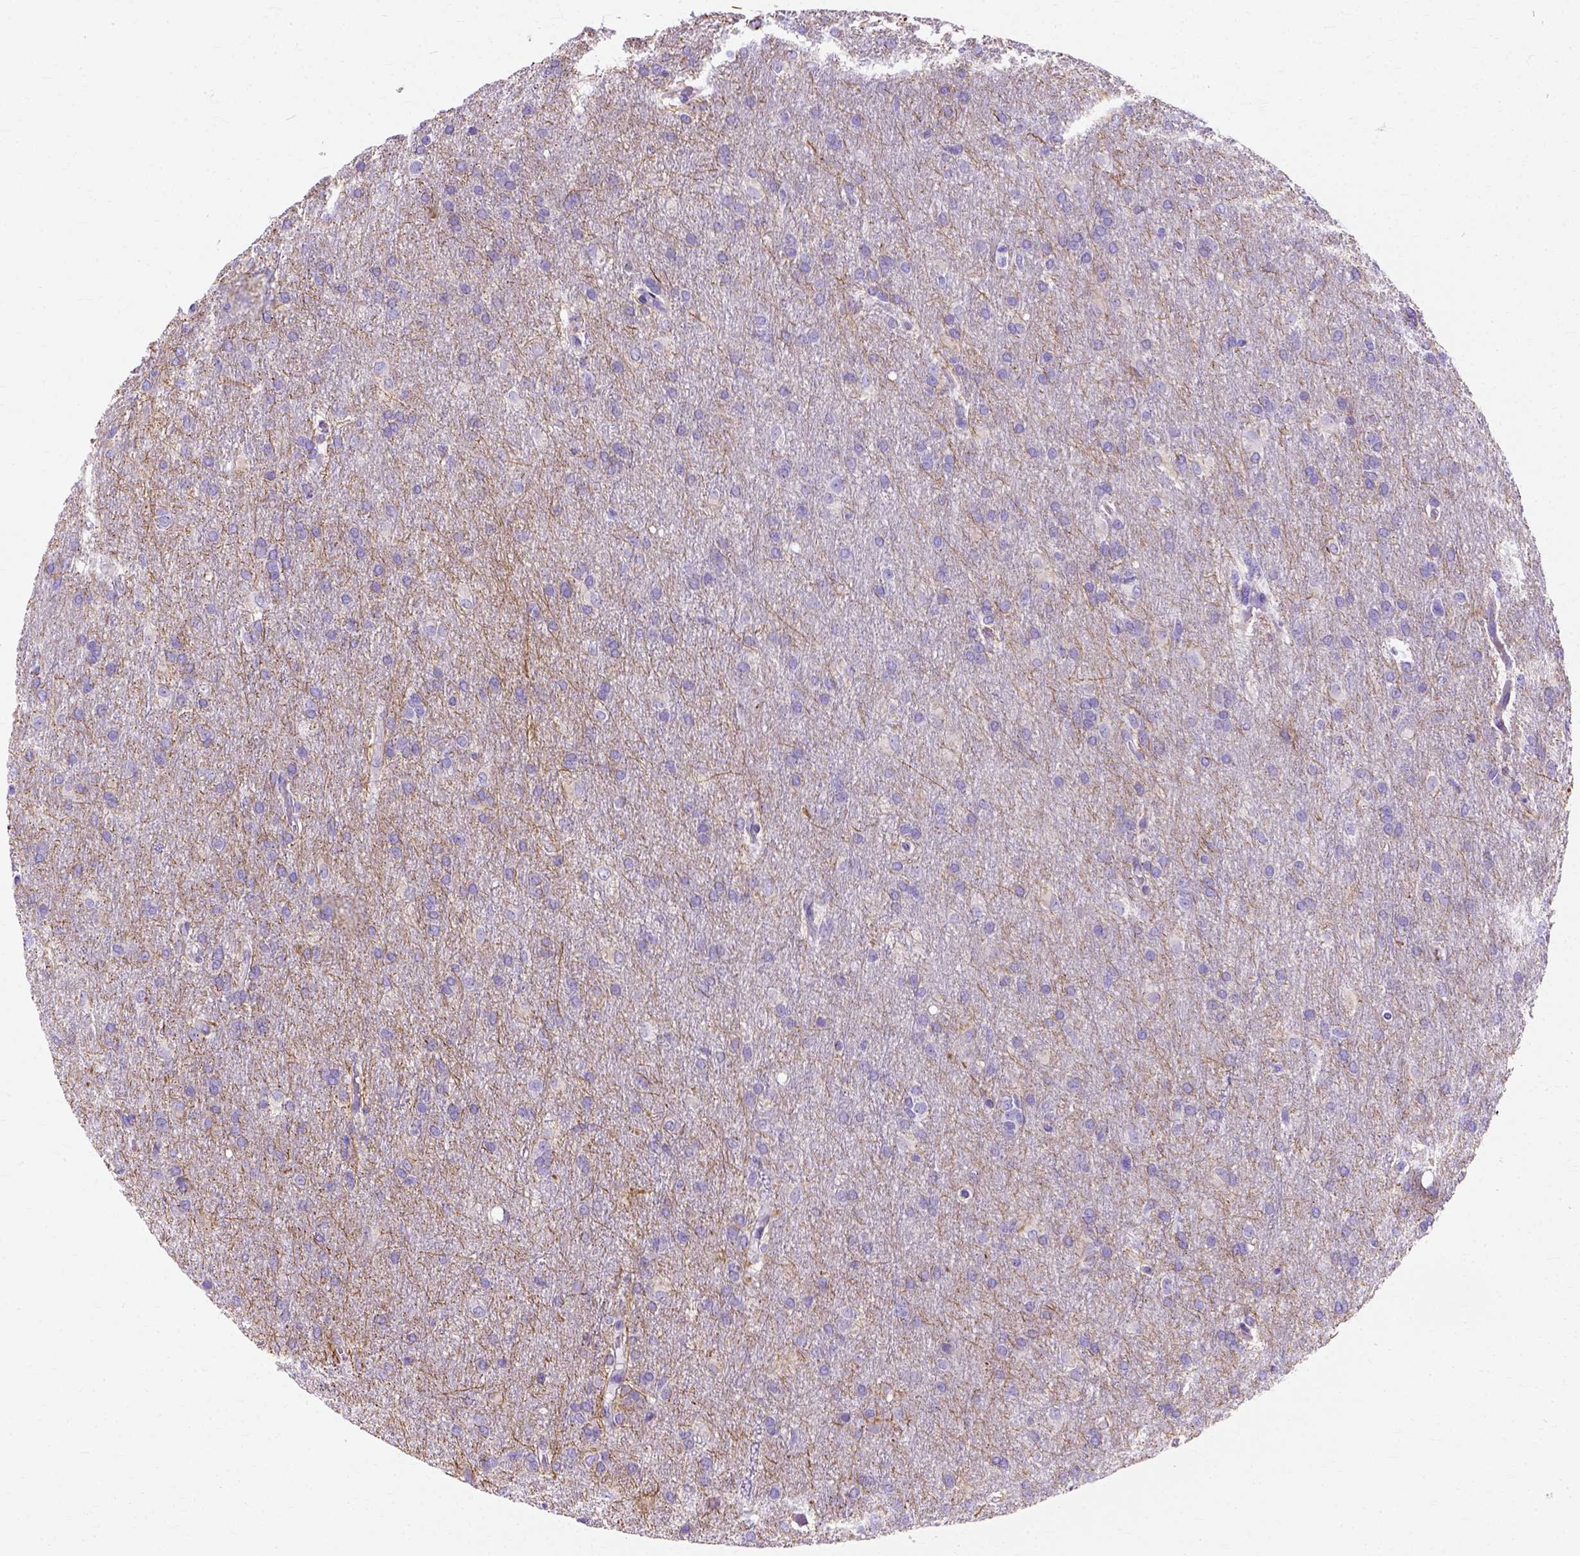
{"staining": {"intensity": "negative", "quantity": "none", "location": "none"}, "tissue": "glioma", "cell_type": "Tumor cells", "image_type": "cancer", "snomed": [{"axis": "morphology", "description": "Glioma, malignant, High grade"}, {"axis": "topography", "description": "Brain"}], "caption": "Immunohistochemistry photomicrograph of neoplastic tissue: malignant glioma (high-grade) stained with DAB (3,3'-diaminobenzidine) displays no significant protein expression in tumor cells.", "gene": "MYH15", "patient": {"sex": "male", "age": 68}}